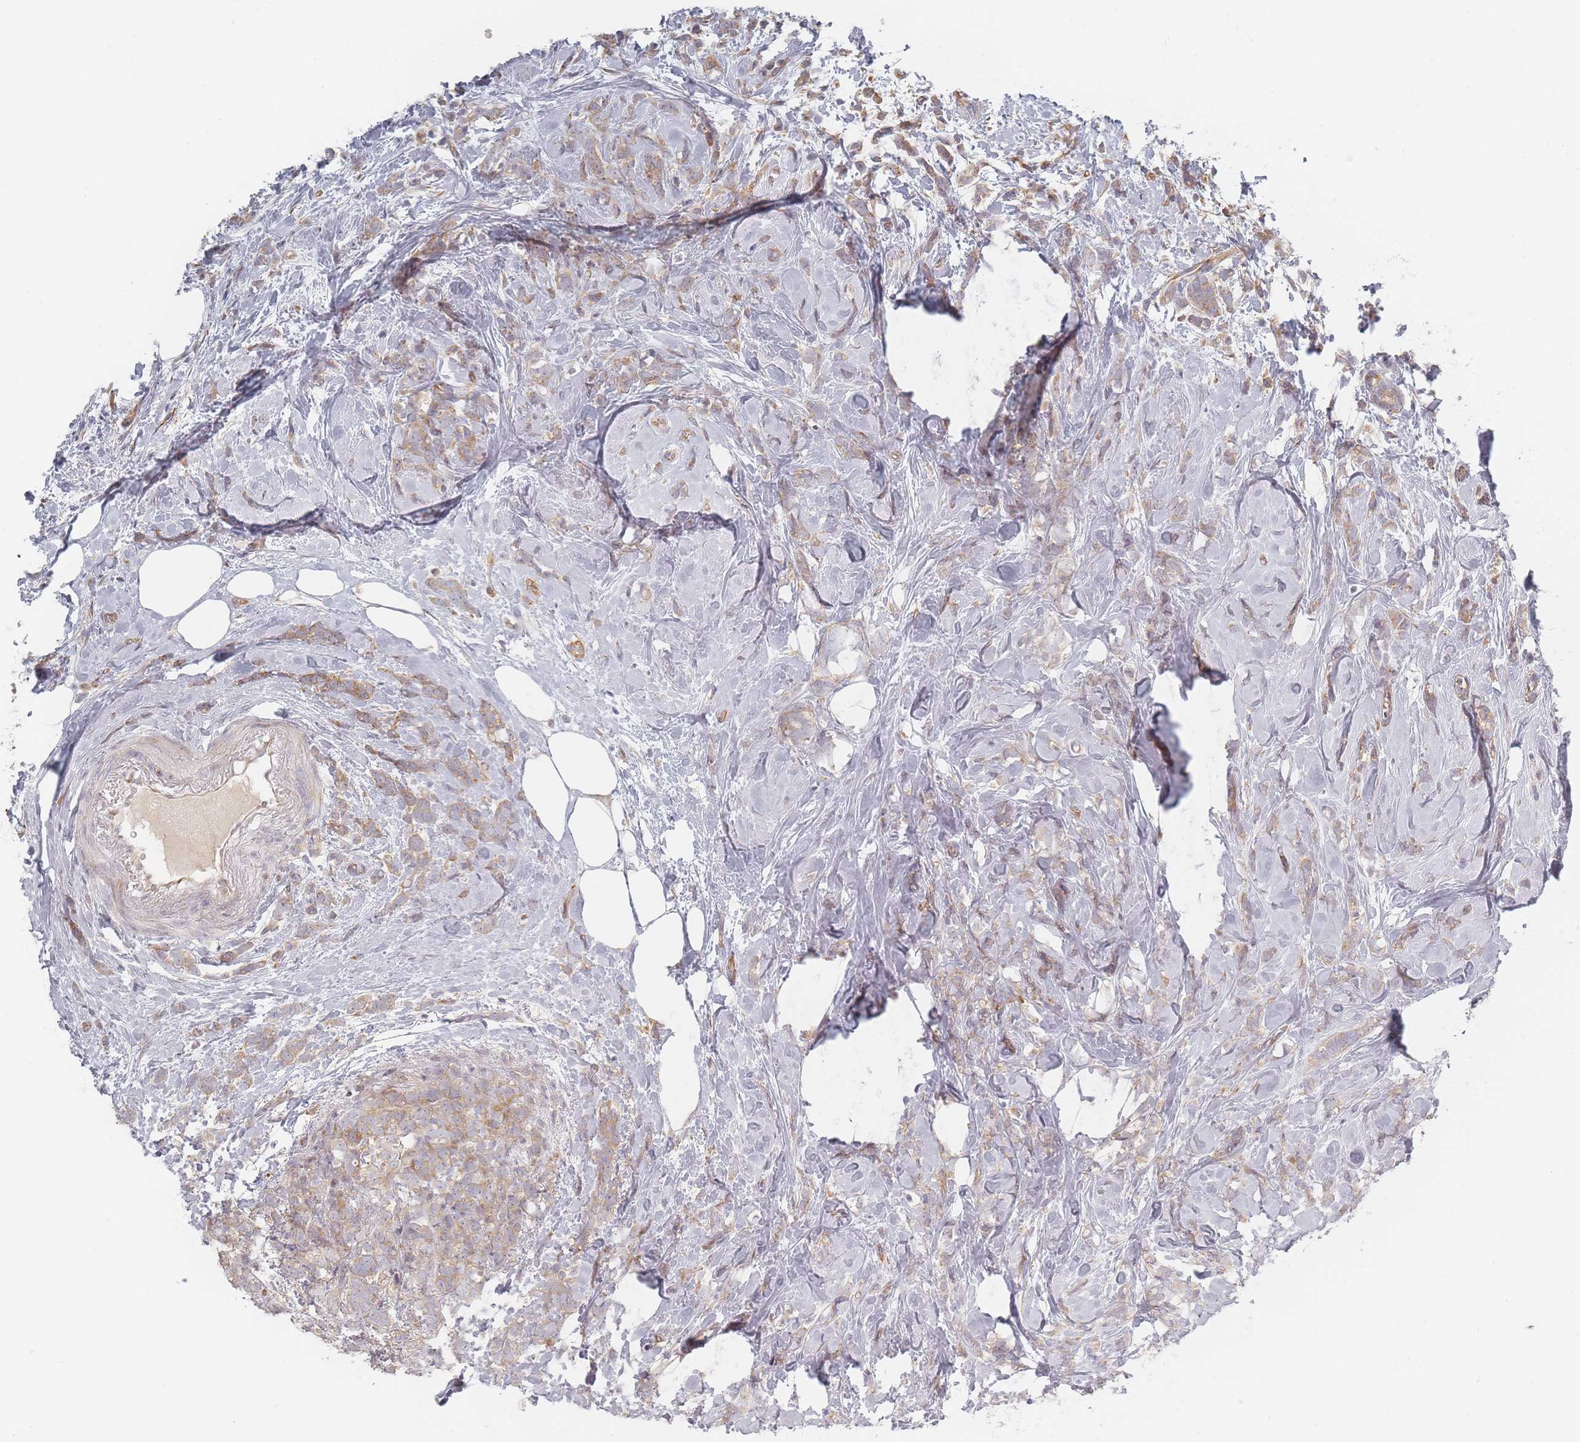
{"staining": {"intensity": "moderate", "quantity": ">75%", "location": "cytoplasmic/membranous"}, "tissue": "breast cancer", "cell_type": "Tumor cells", "image_type": "cancer", "snomed": [{"axis": "morphology", "description": "Lobular carcinoma"}, {"axis": "topography", "description": "Breast"}], "caption": "A photomicrograph of human breast cancer stained for a protein displays moderate cytoplasmic/membranous brown staining in tumor cells.", "gene": "ZKSCAN7", "patient": {"sex": "female", "age": 58}}